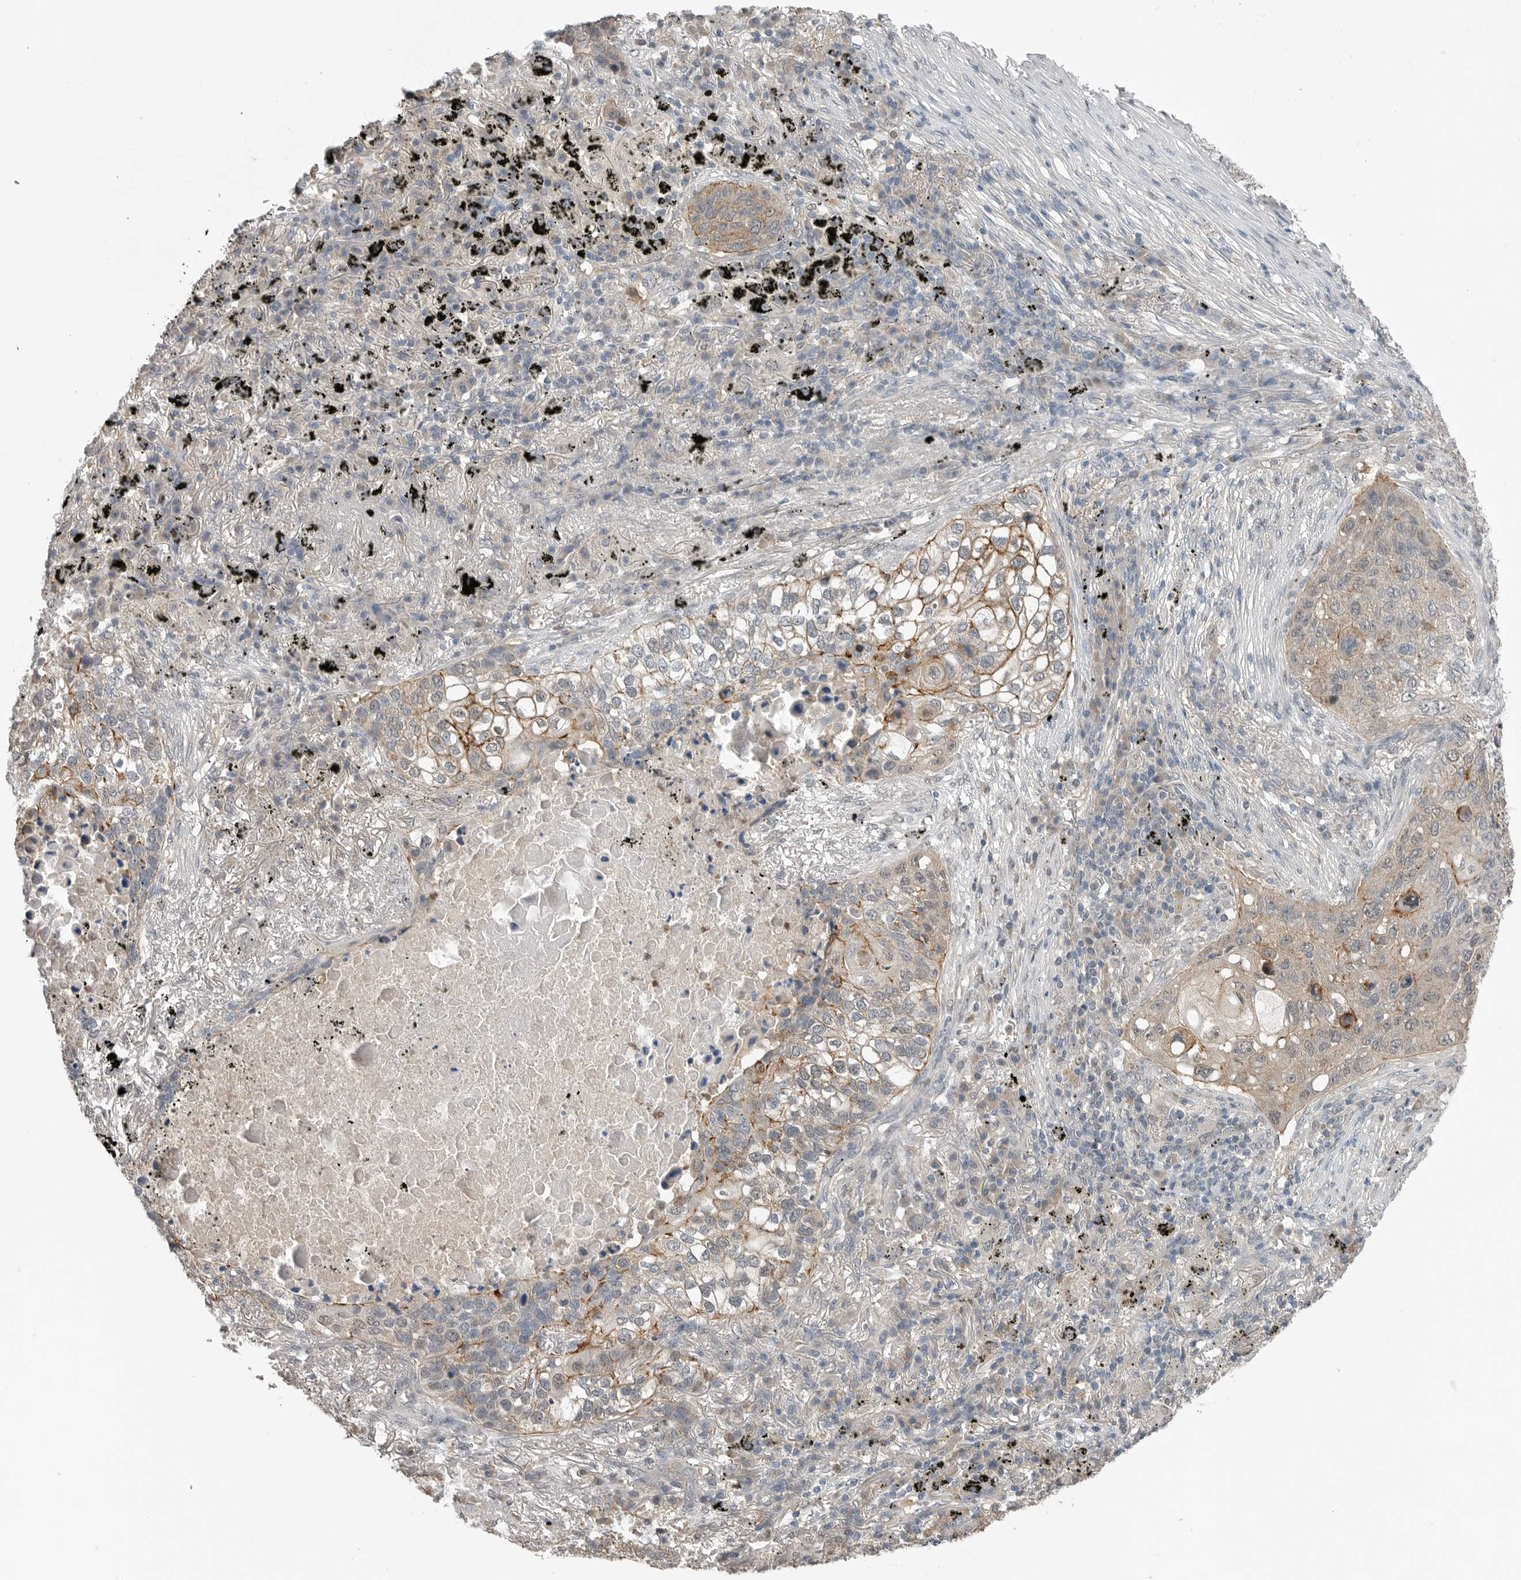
{"staining": {"intensity": "moderate", "quantity": "<25%", "location": "cytoplasmic/membranous"}, "tissue": "lung cancer", "cell_type": "Tumor cells", "image_type": "cancer", "snomed": [{"axis": "morphology", "description": "Squamous cell carcinoma, NOS"}, {"axis": "topography", "description": "Lung"}], "caption": "Moderate cytoplasmic/membranous expression for a protein is seen in approximately <25% of tumor cells of squamous cell carcinoma (lung) using immunohistochemistry.", "gene": "MFAP3L", "patient": {"sex": "female", "age": 63}}